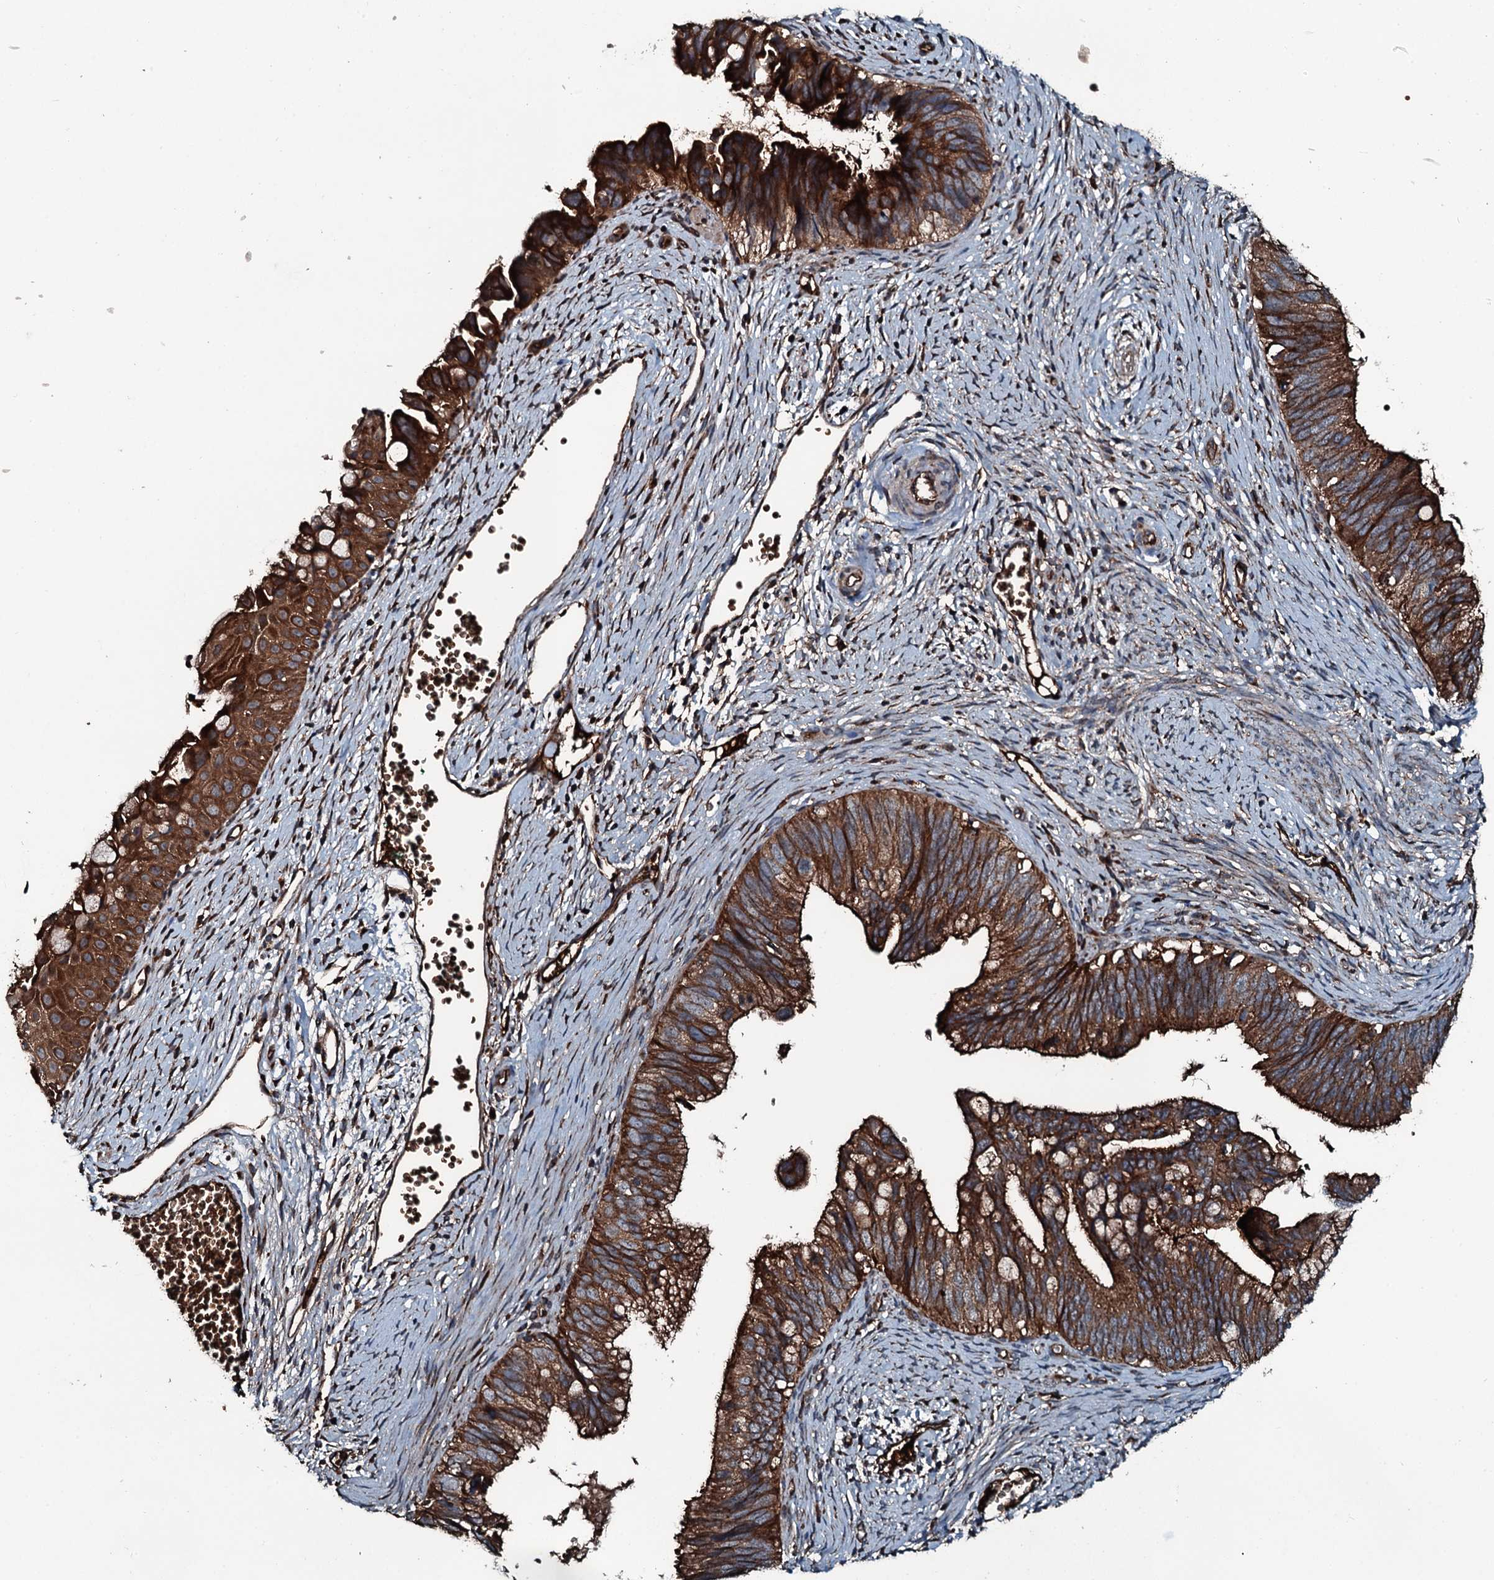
{"staining": {"intensity": "strong", "quantity": ">75%", "location": "cytoplasmic/membranous"}, "tissue": "cervical cancer", "cell_type": "Tumor cells", "image_type": "cancer", "snomed": [{"axis": "morphology", "description": "Adenocarcinoma, NOS"}, {"axis": "topography", "description": "Cervix"}], "caption": "Immunohistochemistry of human adenocarcinoma (cervical) shows high levels of strong cytoplasmic/membranous positivity in approximately >75% of tumor cells. The staining was performed using DAB, with brown indicating positive protein expression. Nuclei are stained blue with hematoxylin.", "gene": "TRIM7", "patient": {"sex": "female", "age": 42}}